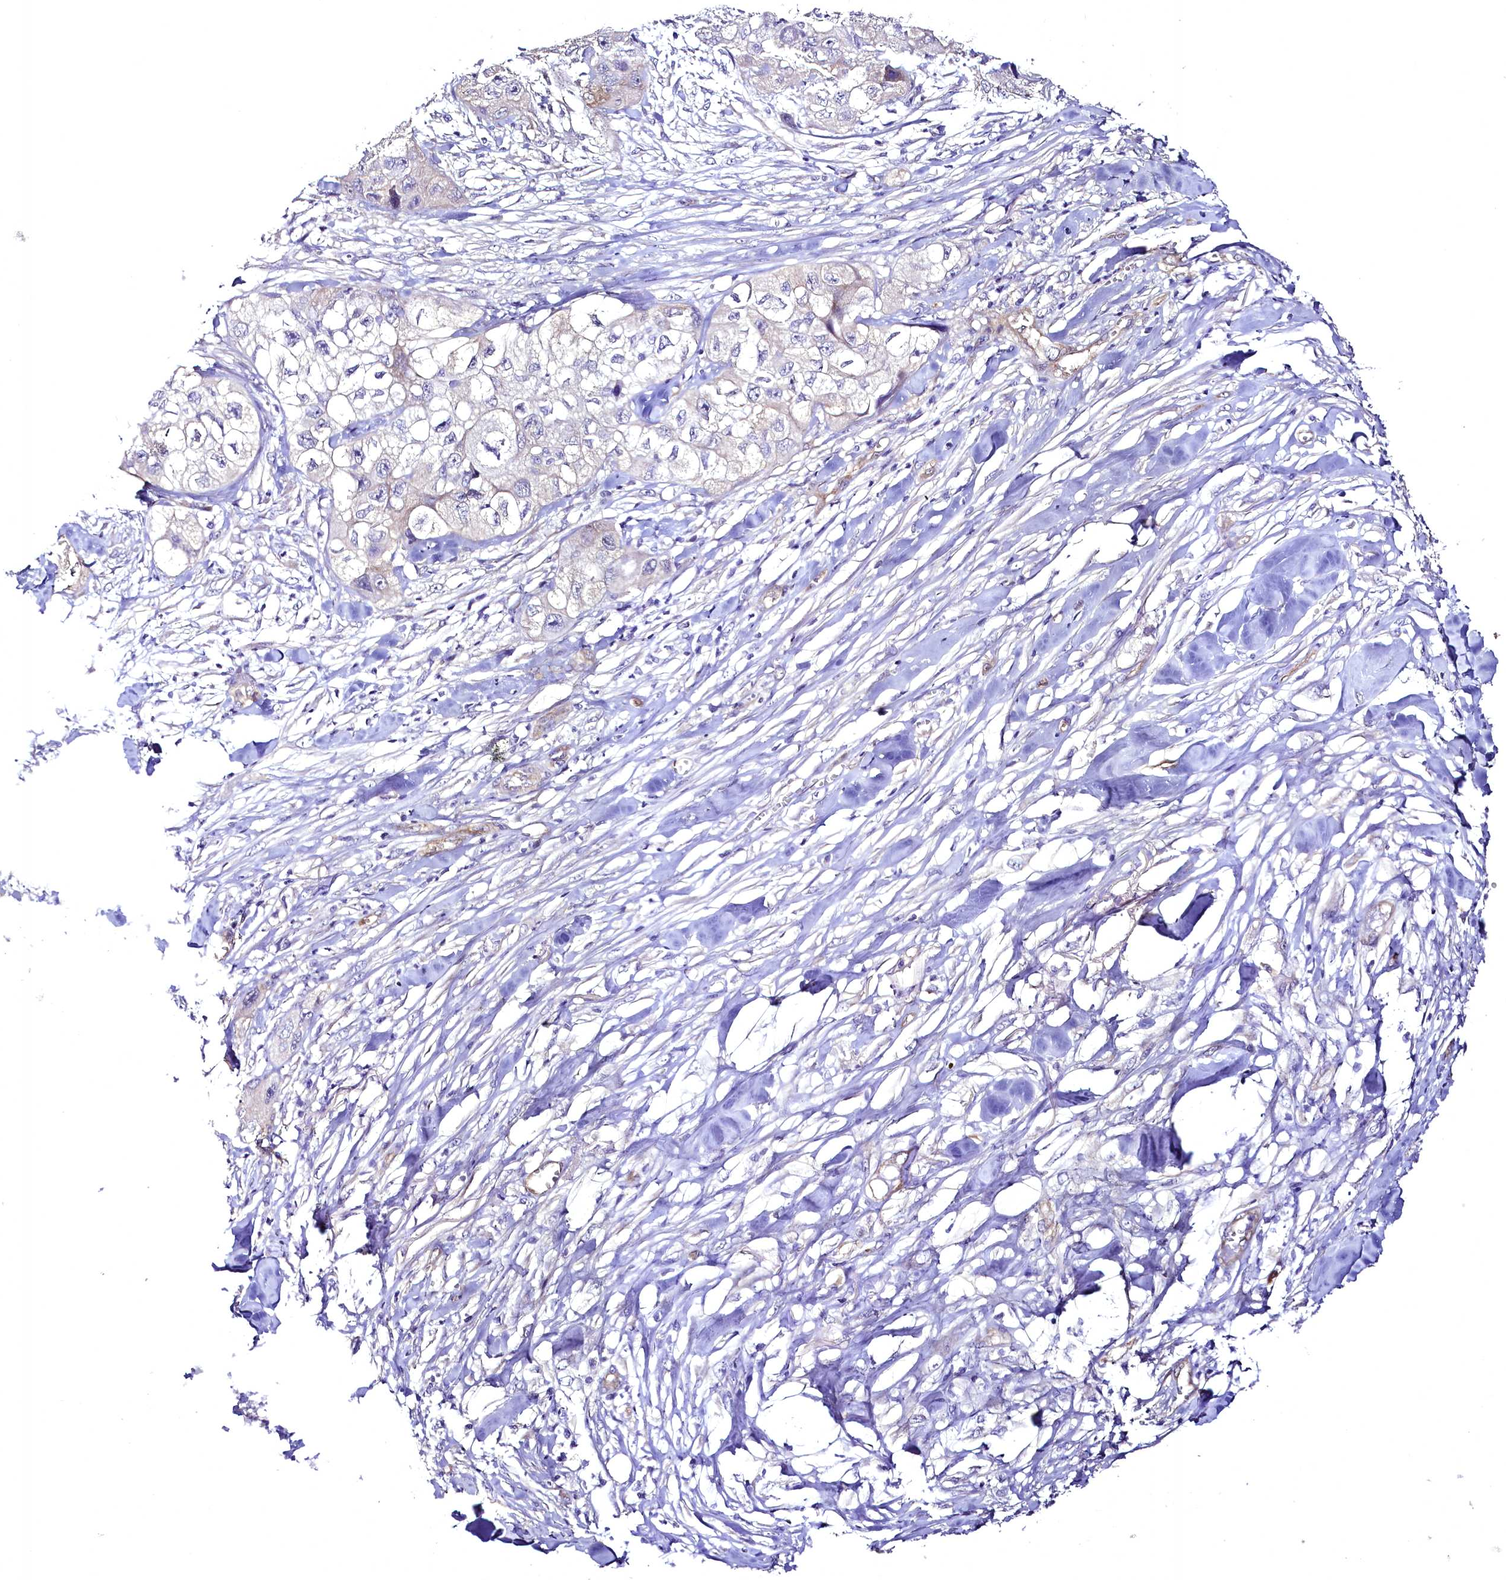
{"staining": {"intensity": "negative", "quantity": "none", "location": "none"}, "tissue": "skin cancer", "cell_type": "Tumor cells", "image_type": "cancer", "snomed": [{"axis": "morphology", "description": "Squamous cell carcinoma, NOS"}, {"axis": "topography", "description": "Skin"}, {"axis": "topography", "description": "Subcutis"}], "caption": "Skin cancer (squamous cell carcinoma) stained for a protein using IHC reveals no staining tumor cells.", "gene": "STXBP1", "patient": {"sex": "male", "age": 73}}